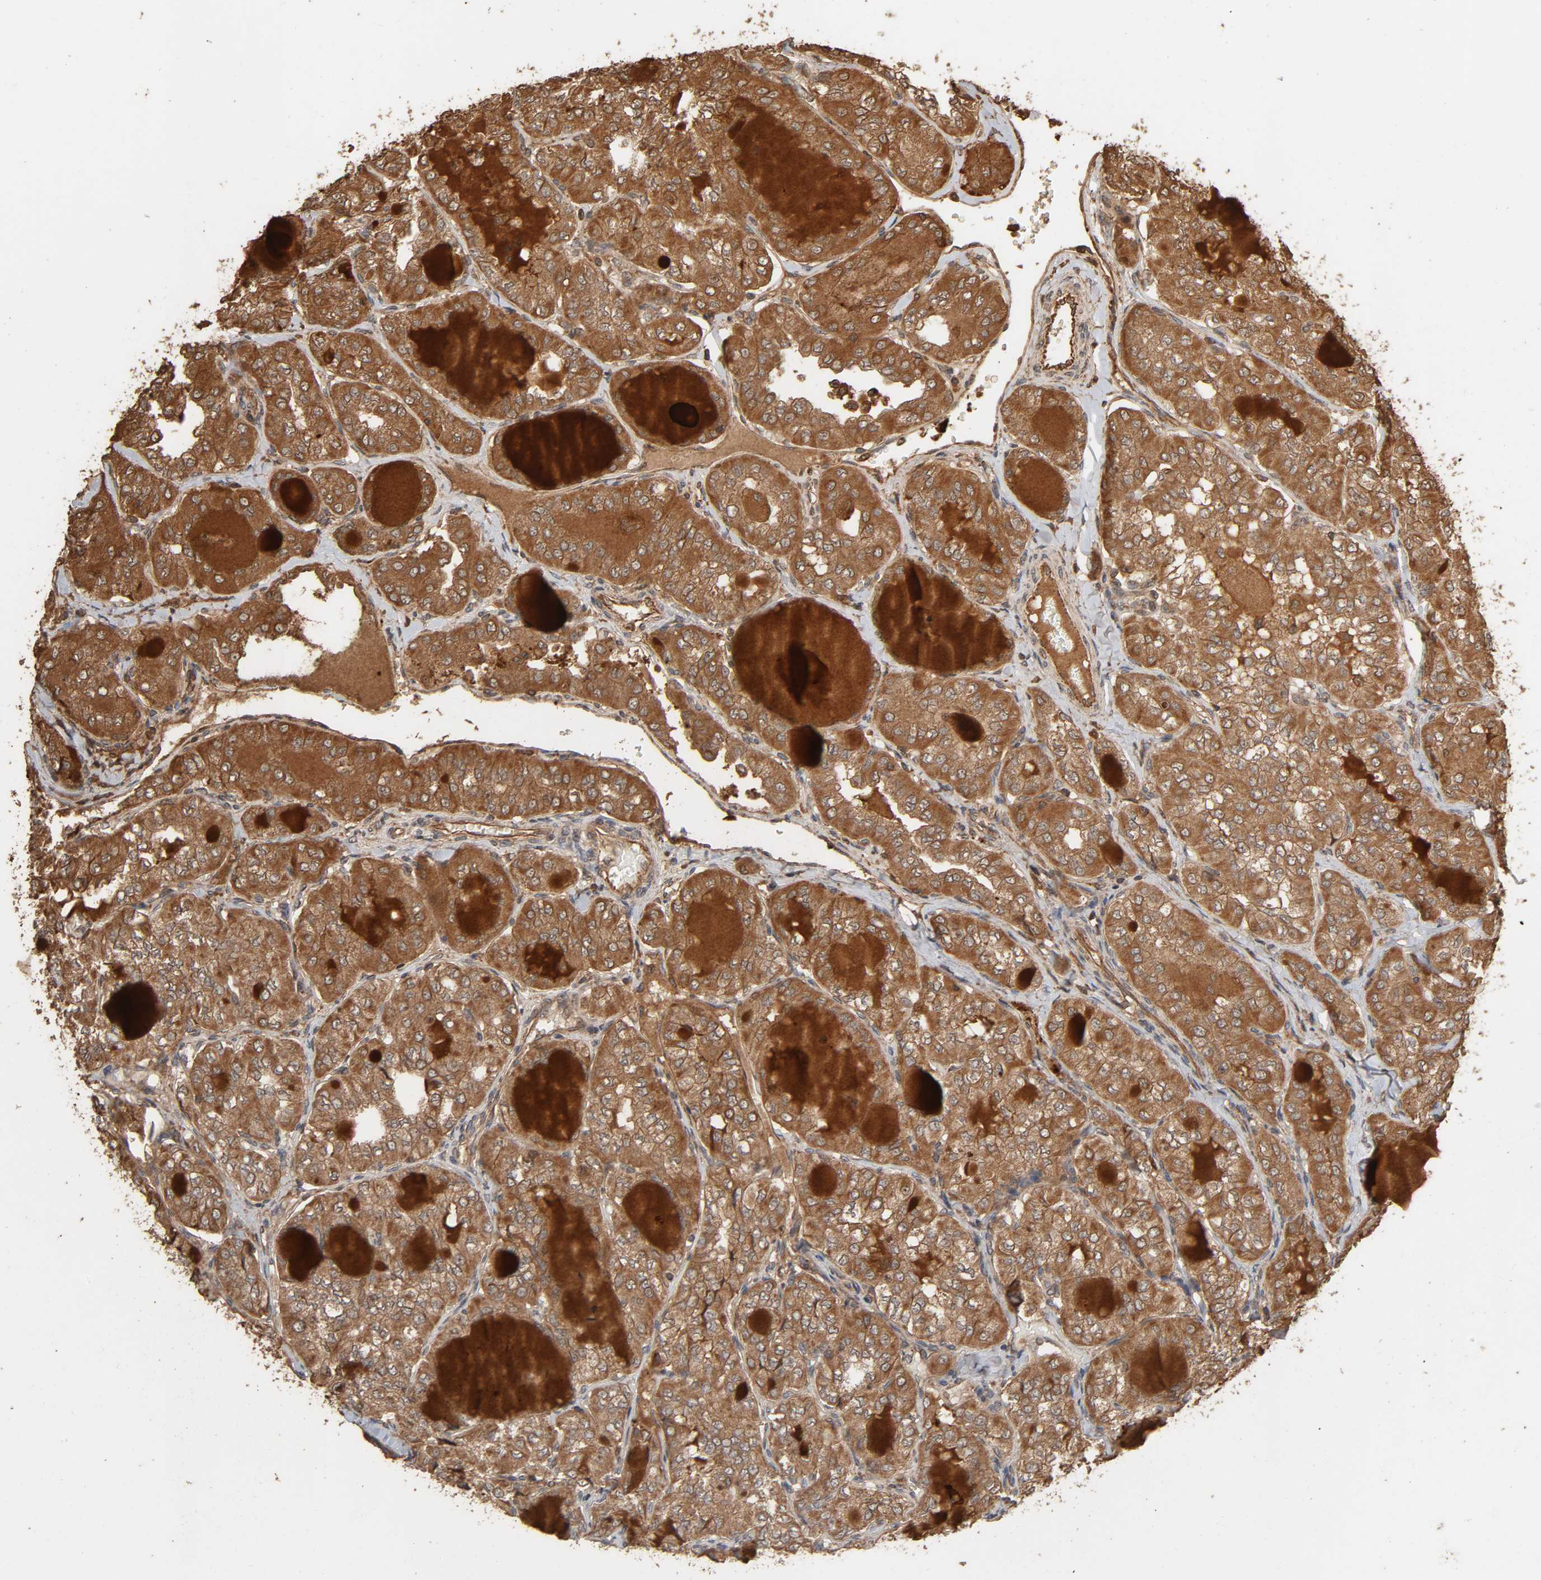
{"staining": {"intensity": "strong", "quantity": "25%-75%", "location": "cytoplasmic/membranous"}, "tissue": "thyroid cancer", "cell_type": "Tumor cells", "image_type": "cancer", "snomed": [{"axis": "morphology", "description": "Papillary adenocarcinoma, NOS"}, {"axis": "topography", "description": "Thyroid gland"}], "caption": "Brown immunohistochemical staining in human thyroid cancer (papillary adenocarcinoma) displays strong cytoplasmic/membranous positivity in about 25%-75% of tumor cells.", "gene": "RPS6KA6", "patient": {"sex": "male", "age": 20}}